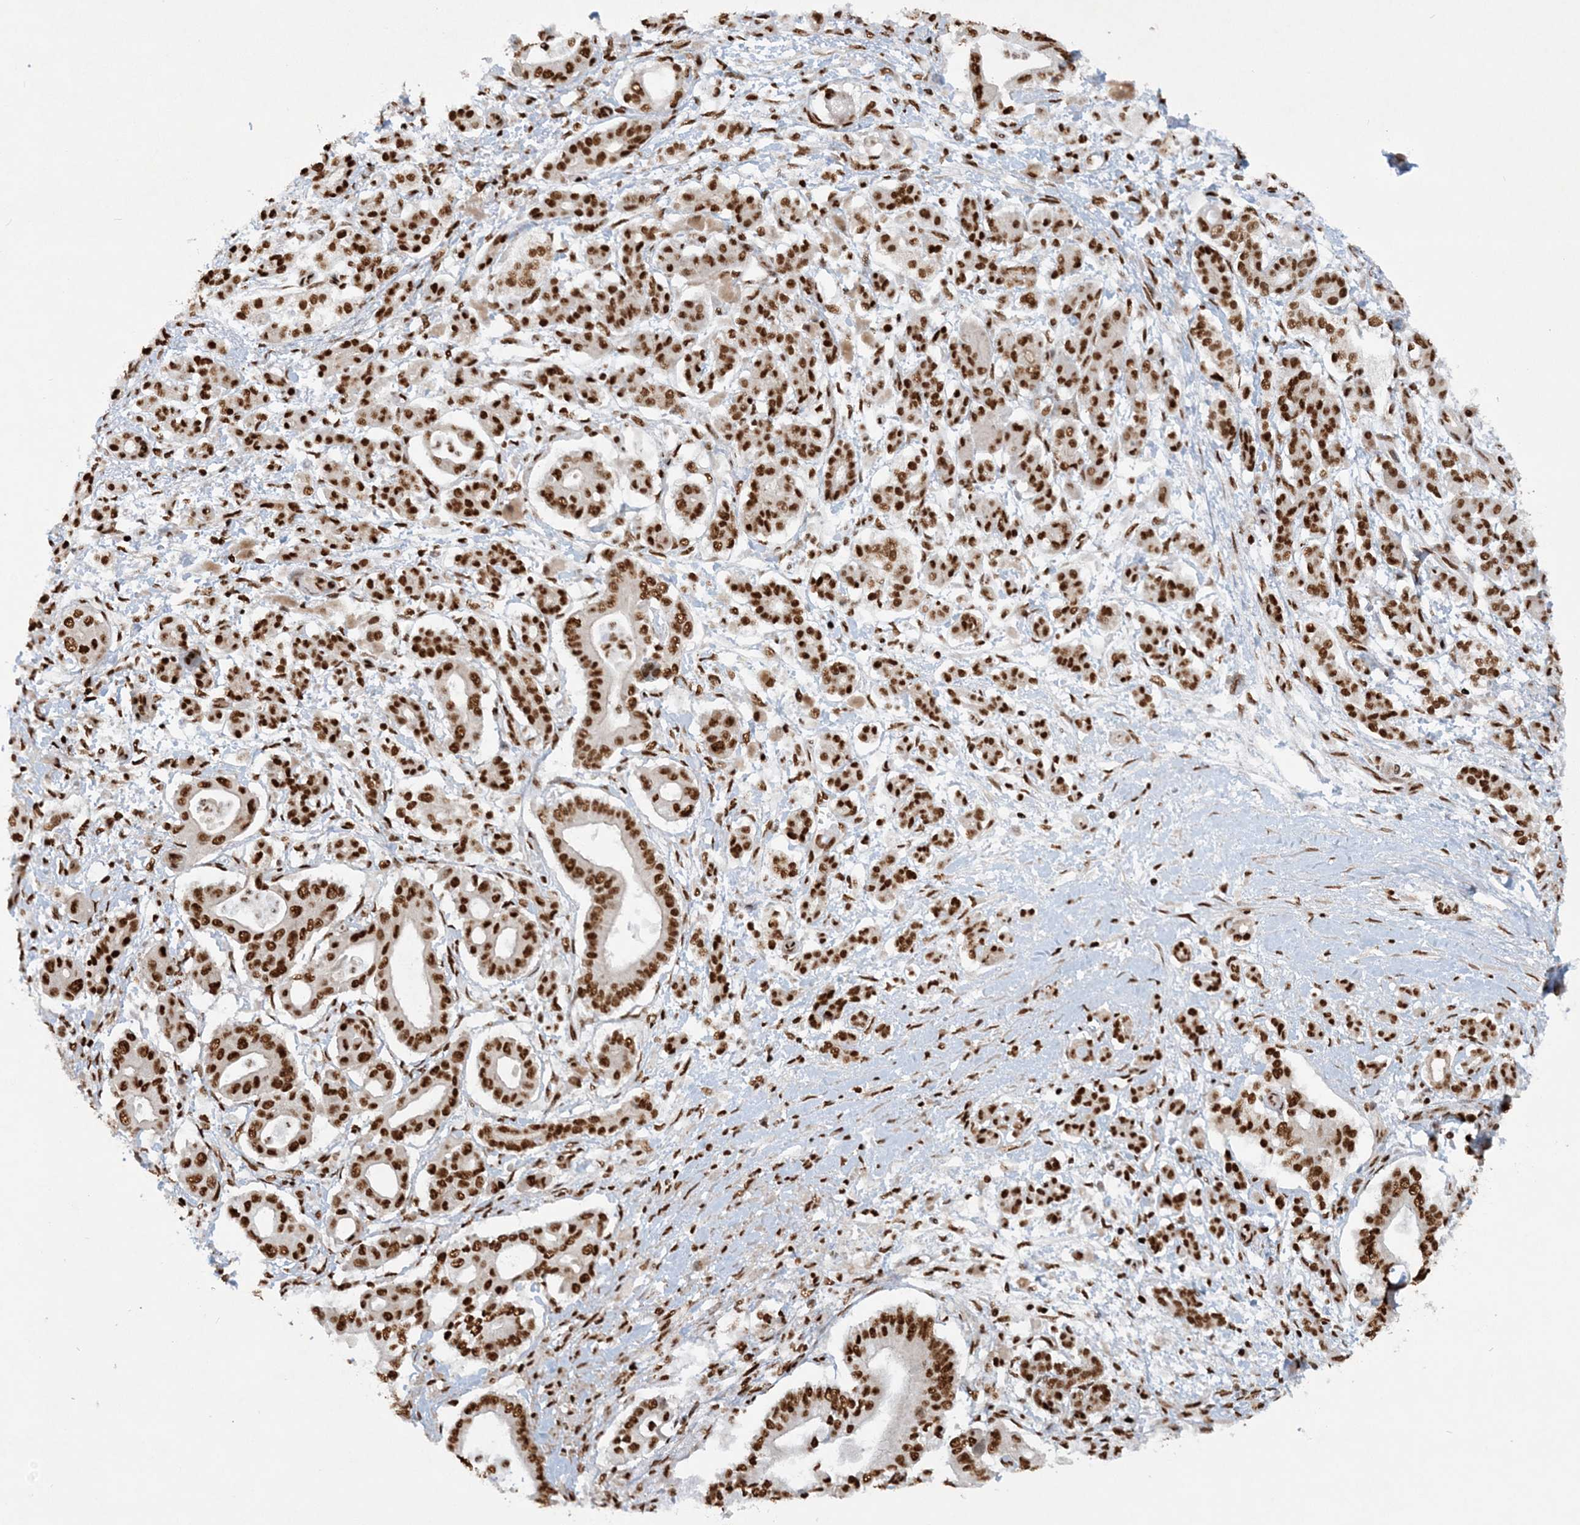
{"staining": {"intensity": "strong", "quantity": ">75%", "location": "nuclear"}, "tissue": "pancreatic cancer", "cell_type": "Tumor cells", "image_type": "cancer", "snomed": [{"axis": "morphology", "description": "Adenocarcinoma, NOS"}, {"axis": "topography", "description": "Pancreas"}], "caption": "Strong nuclear positivity is present in about >75% of tumor cells in adenocarcinoma (pancreatic).", "gene": "DELE1", "patient": {"sex": "male", "age": 68}}